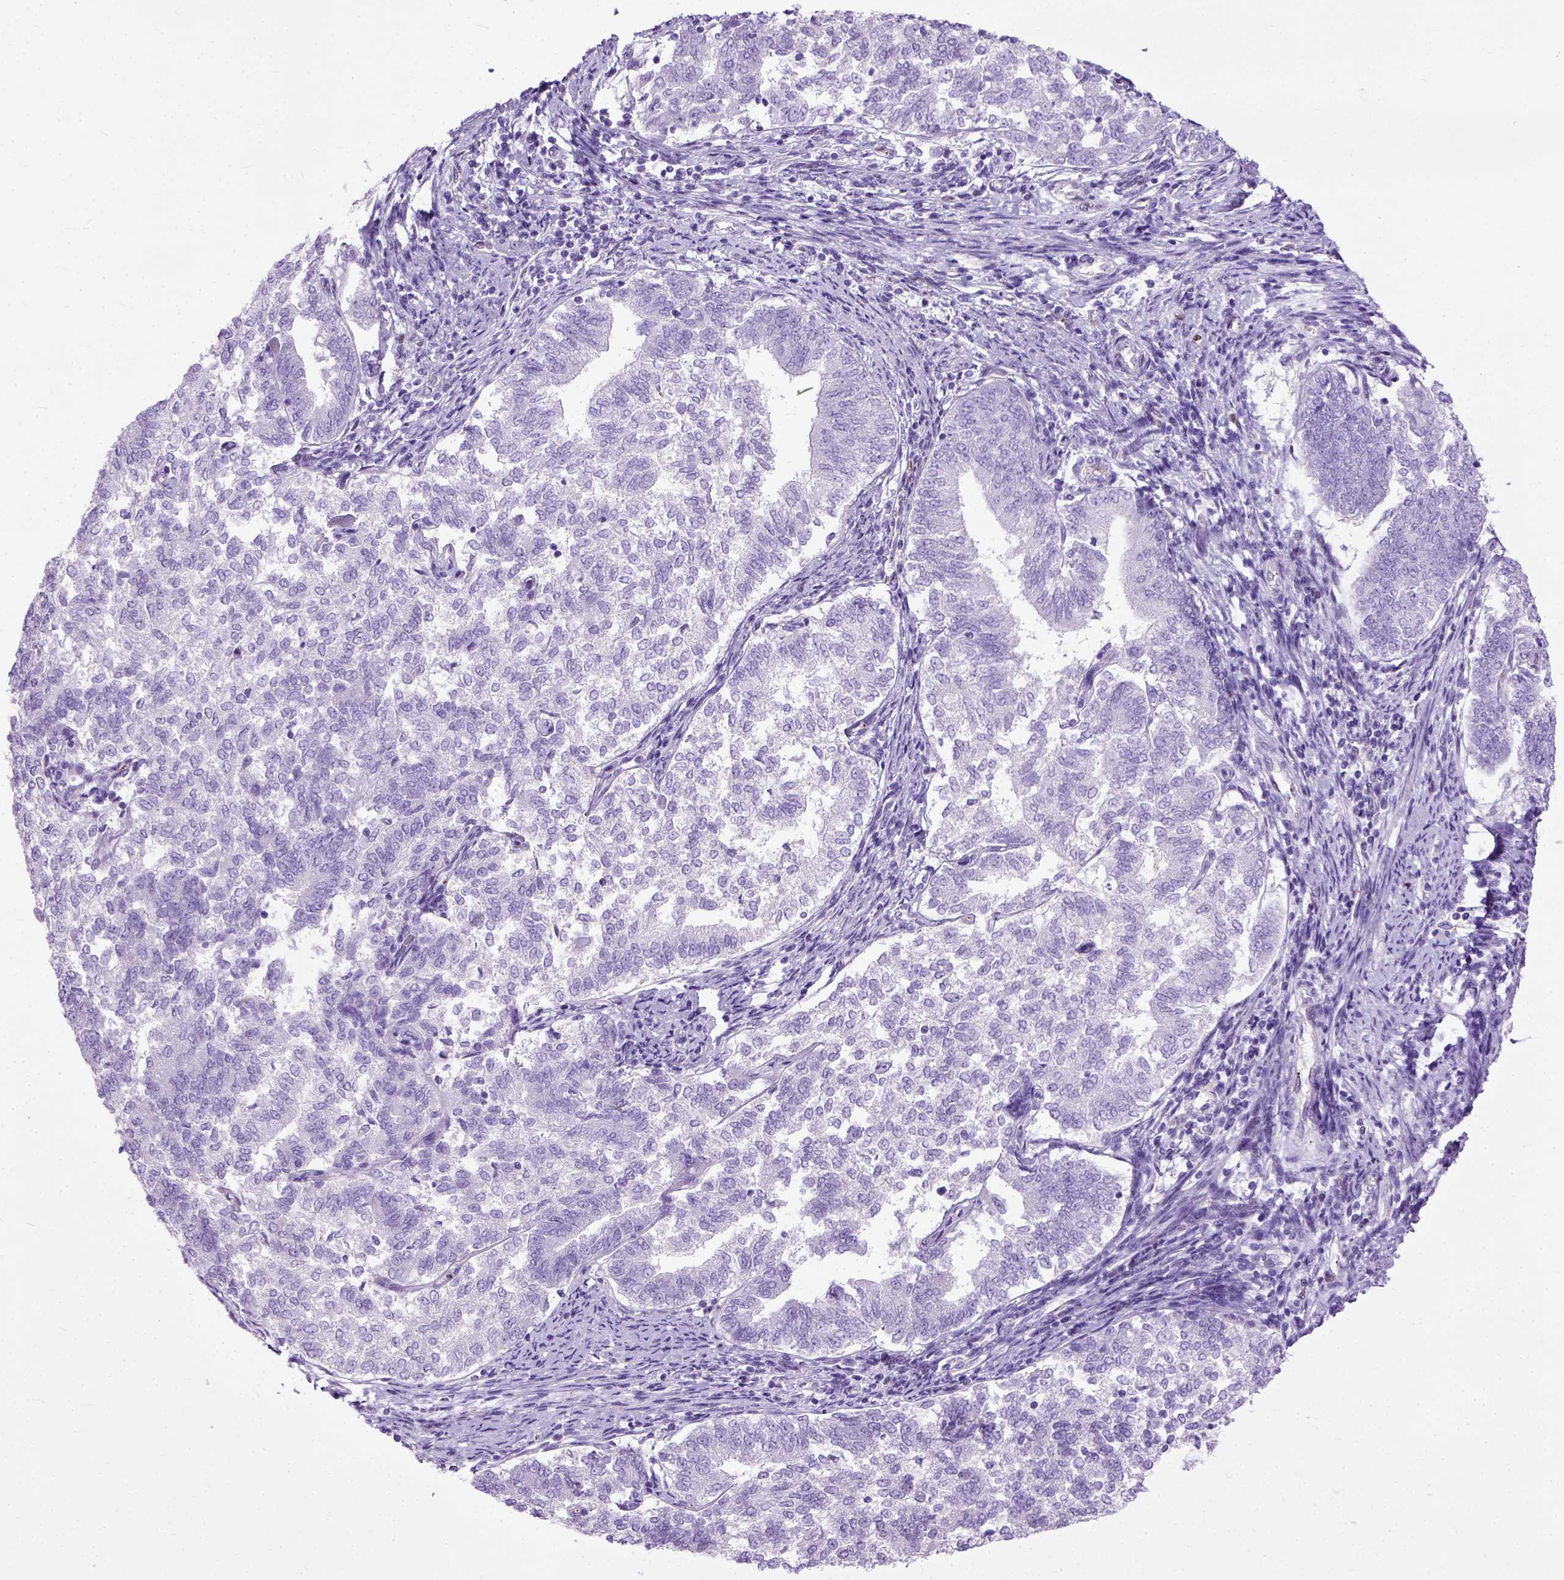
{"staining": {"intensity": "negative", "quantity": "none", "location": "none"}, "tissue": "endometrial cancer", "cell_type": "Tumor cells", "image_type": "cancer", "snomed": [{"axis": "morphology", "description": "Adenocarcinoma, NOS"}, {"axis": "topography", "description": "Endometrium"}], "caption": "A micrograph of human endometrial adenocarcinoma is negative for staining in tumor cells.", "gene": "ADAMTS8", "patient": {"sex": "female", "age": 65}}